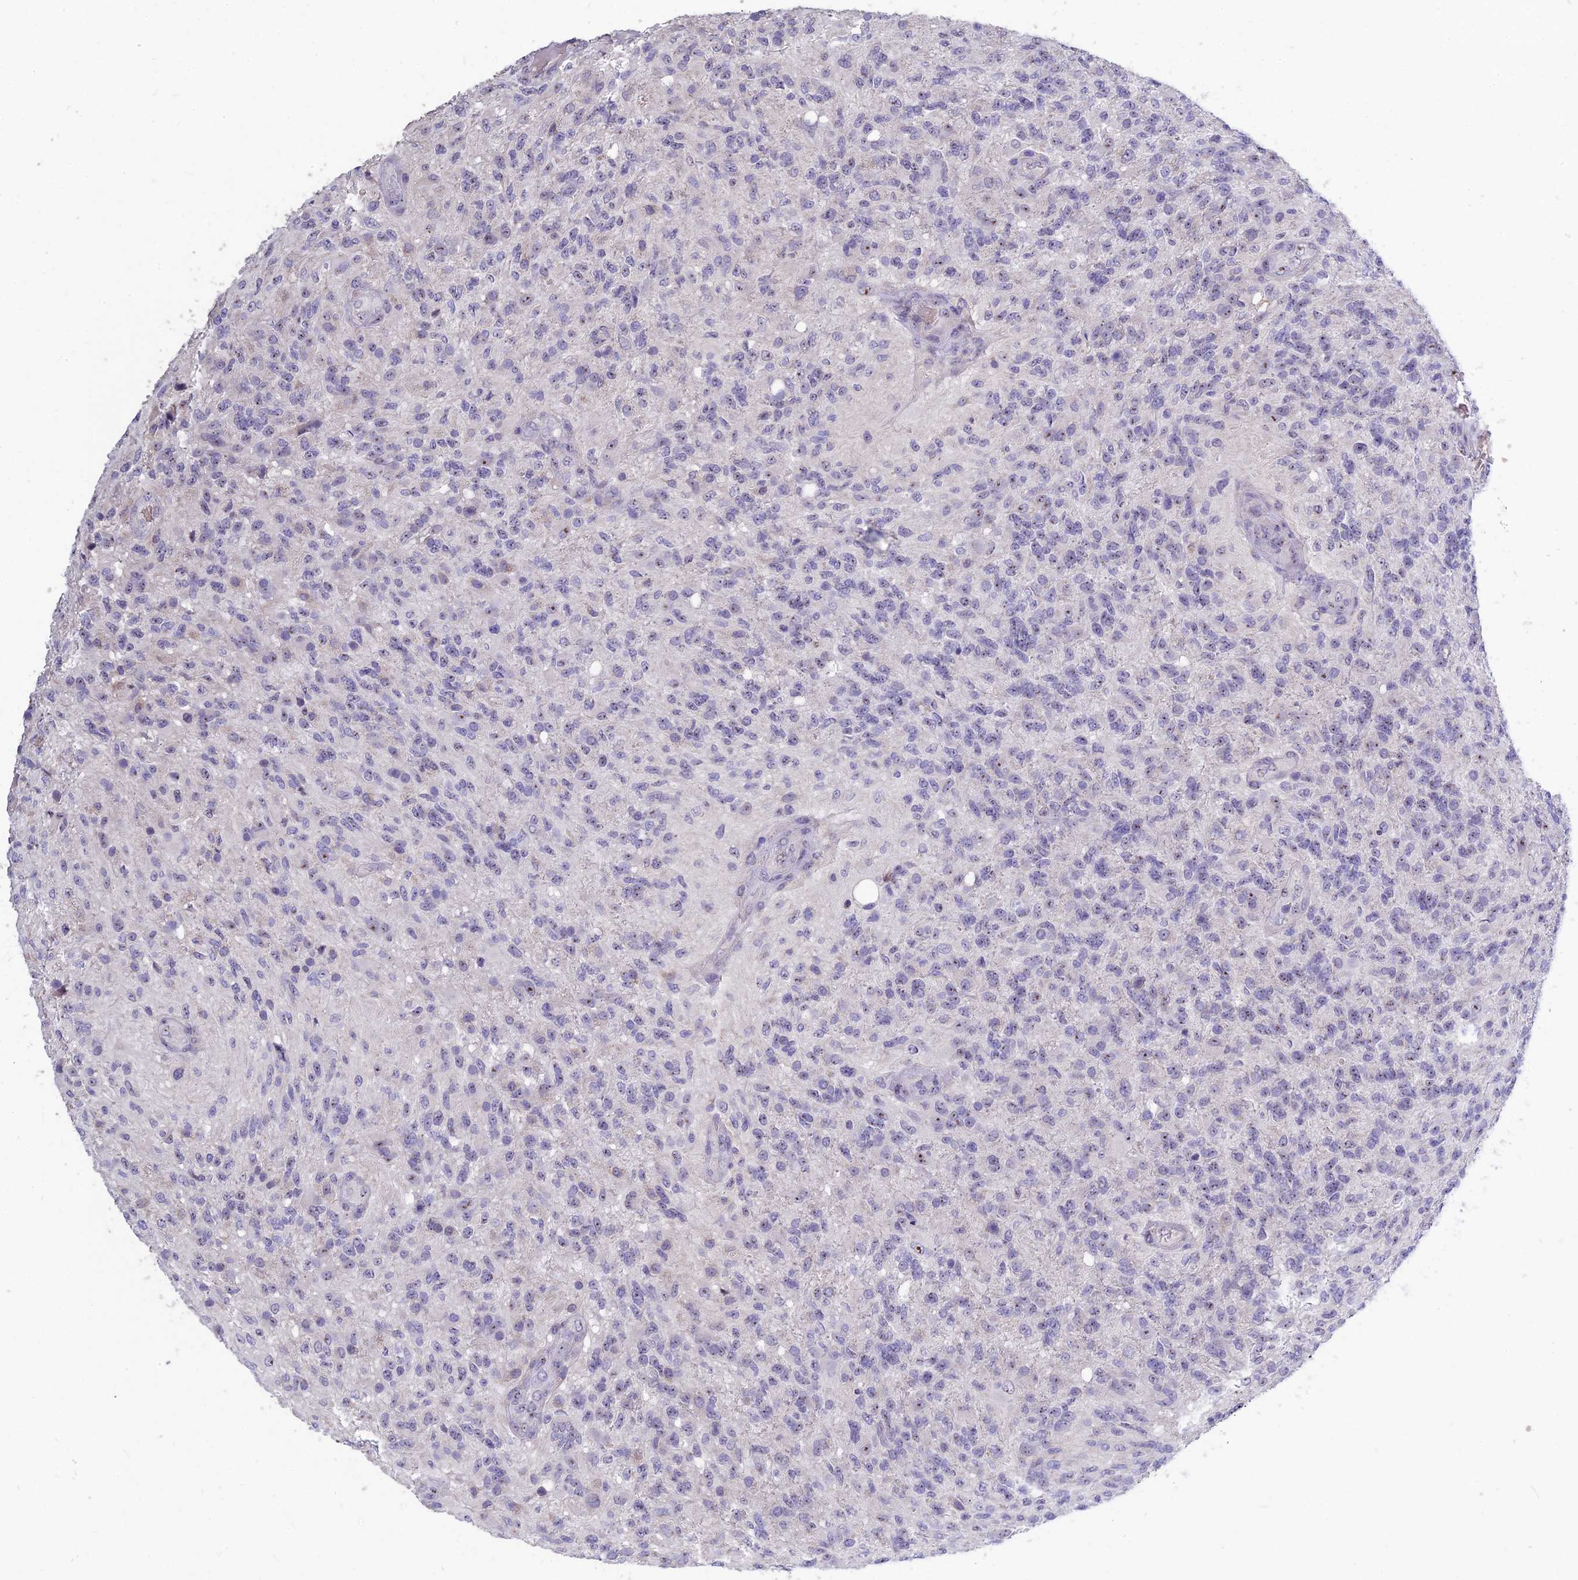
{"staining": {"intensity": "weak", "quantity": "<25%", "location": "nuclear"}, "tissue": "glioma", "cell_type": "Tumor cells", "image_type": "cancer", "snomed": [{"axis": "morphology", "description": "Glioma, malignant, High grade"}, {"axis": "topography", "description": "Brain"}], "caption": "A micrograph of glioma stained for a protein exhibits no brown staining in tumor cells.", "gene": "KNOP1", "patient": {"sex": "male", "age": 56}}